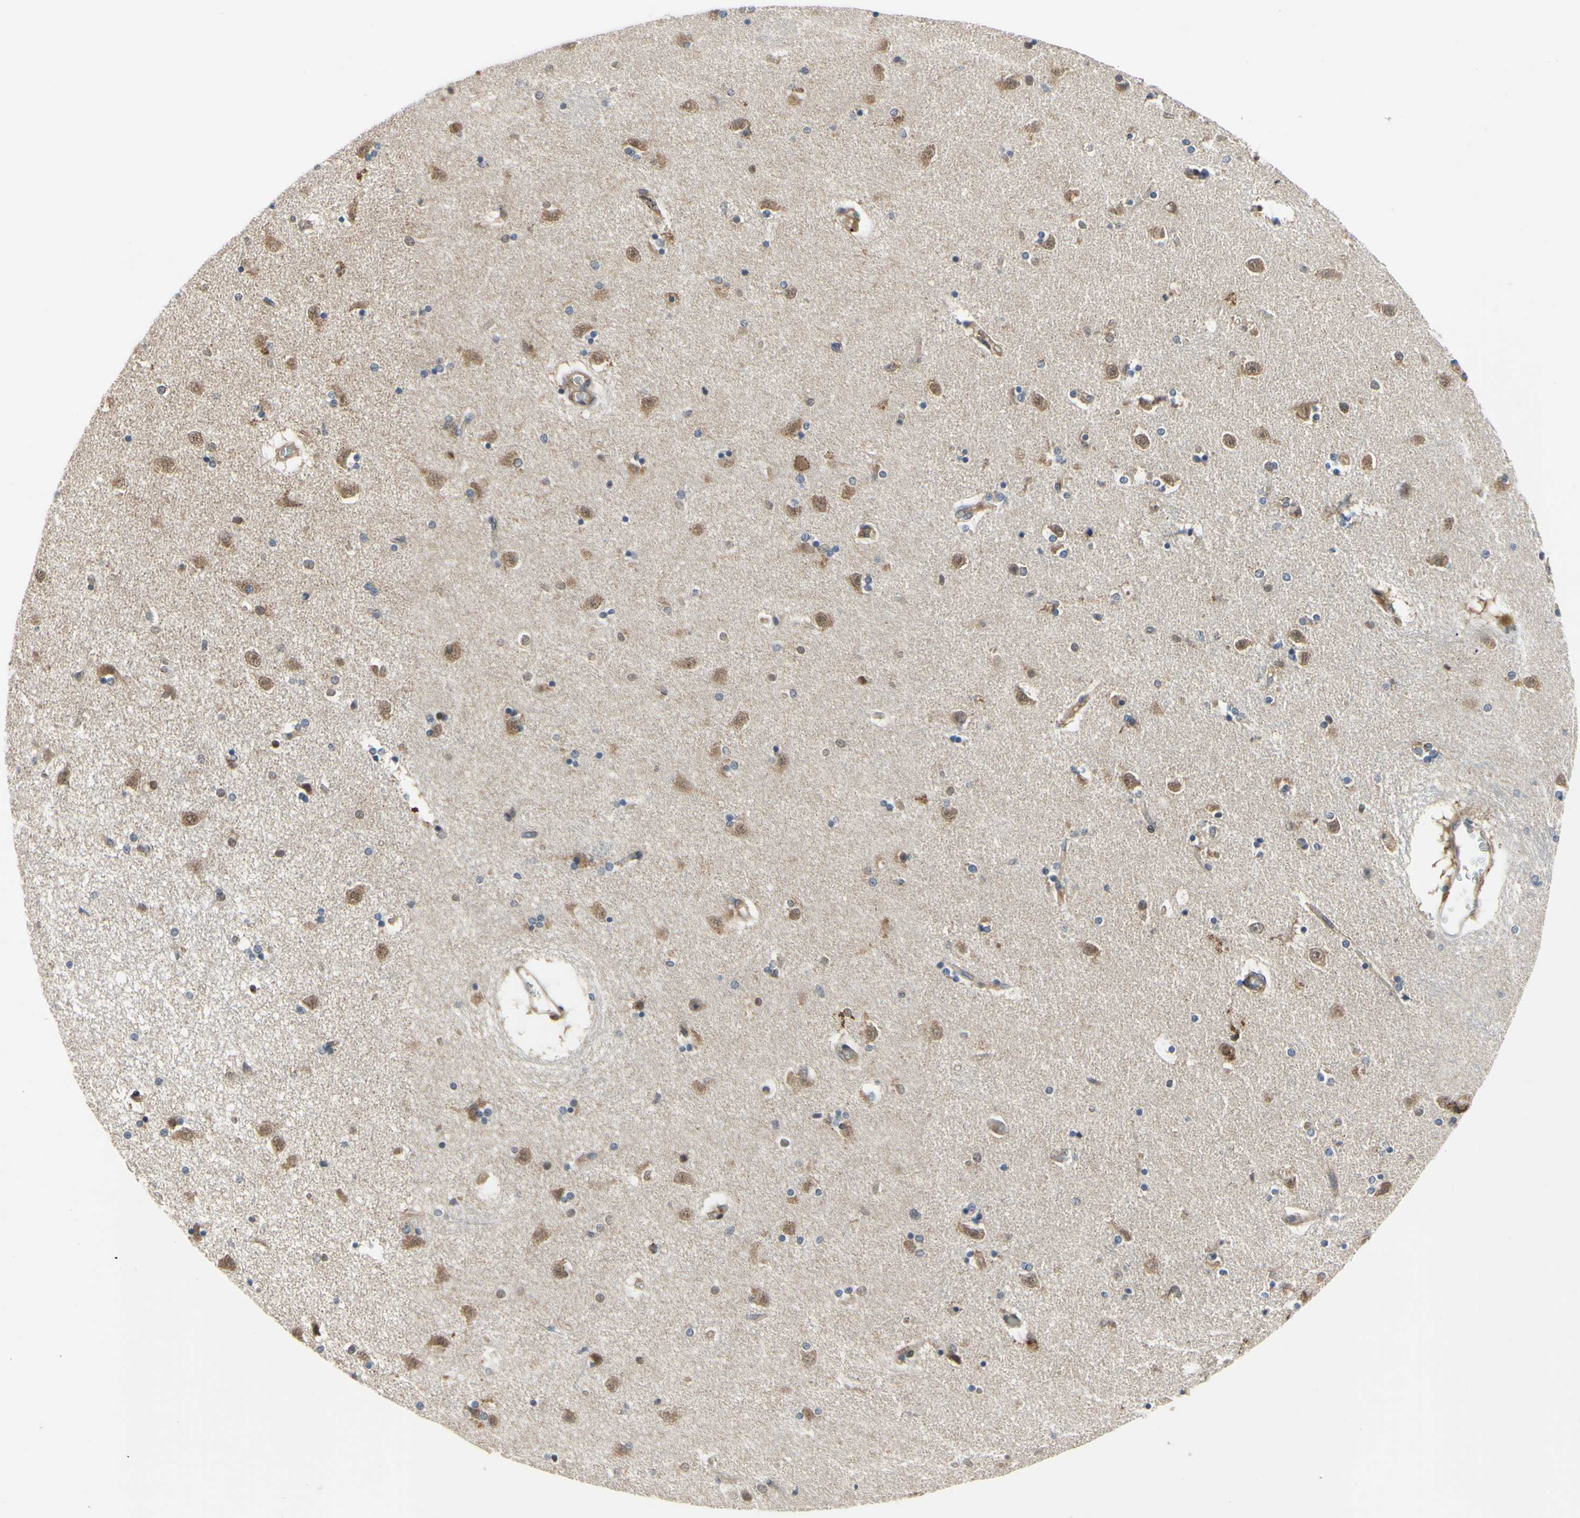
{"staining": {"intensity": "moderate", "quantity": "25%-75%", "location": "cytoplasmic/membranous,nuclear"}, "tissue": "caudate", "cell_type": "Glial cells", "image_type": "normal", "snomed": [{"axis": "morphology", "description": "Normal tissue, NOS"}, {"axis": "topography", "description": "Lateral ventricle wall"}], "caption": "The histopathology image demonstrates staining of benign caudate, revealing moderate cytoplasmic/membranous,nuclear protein expression (brown color) within glial cells. The protein of interest is shown in brown color, while the nuclei are stained blue.", "gene": "COMMD9", "patient": {"sex": "female", "age": 54}}